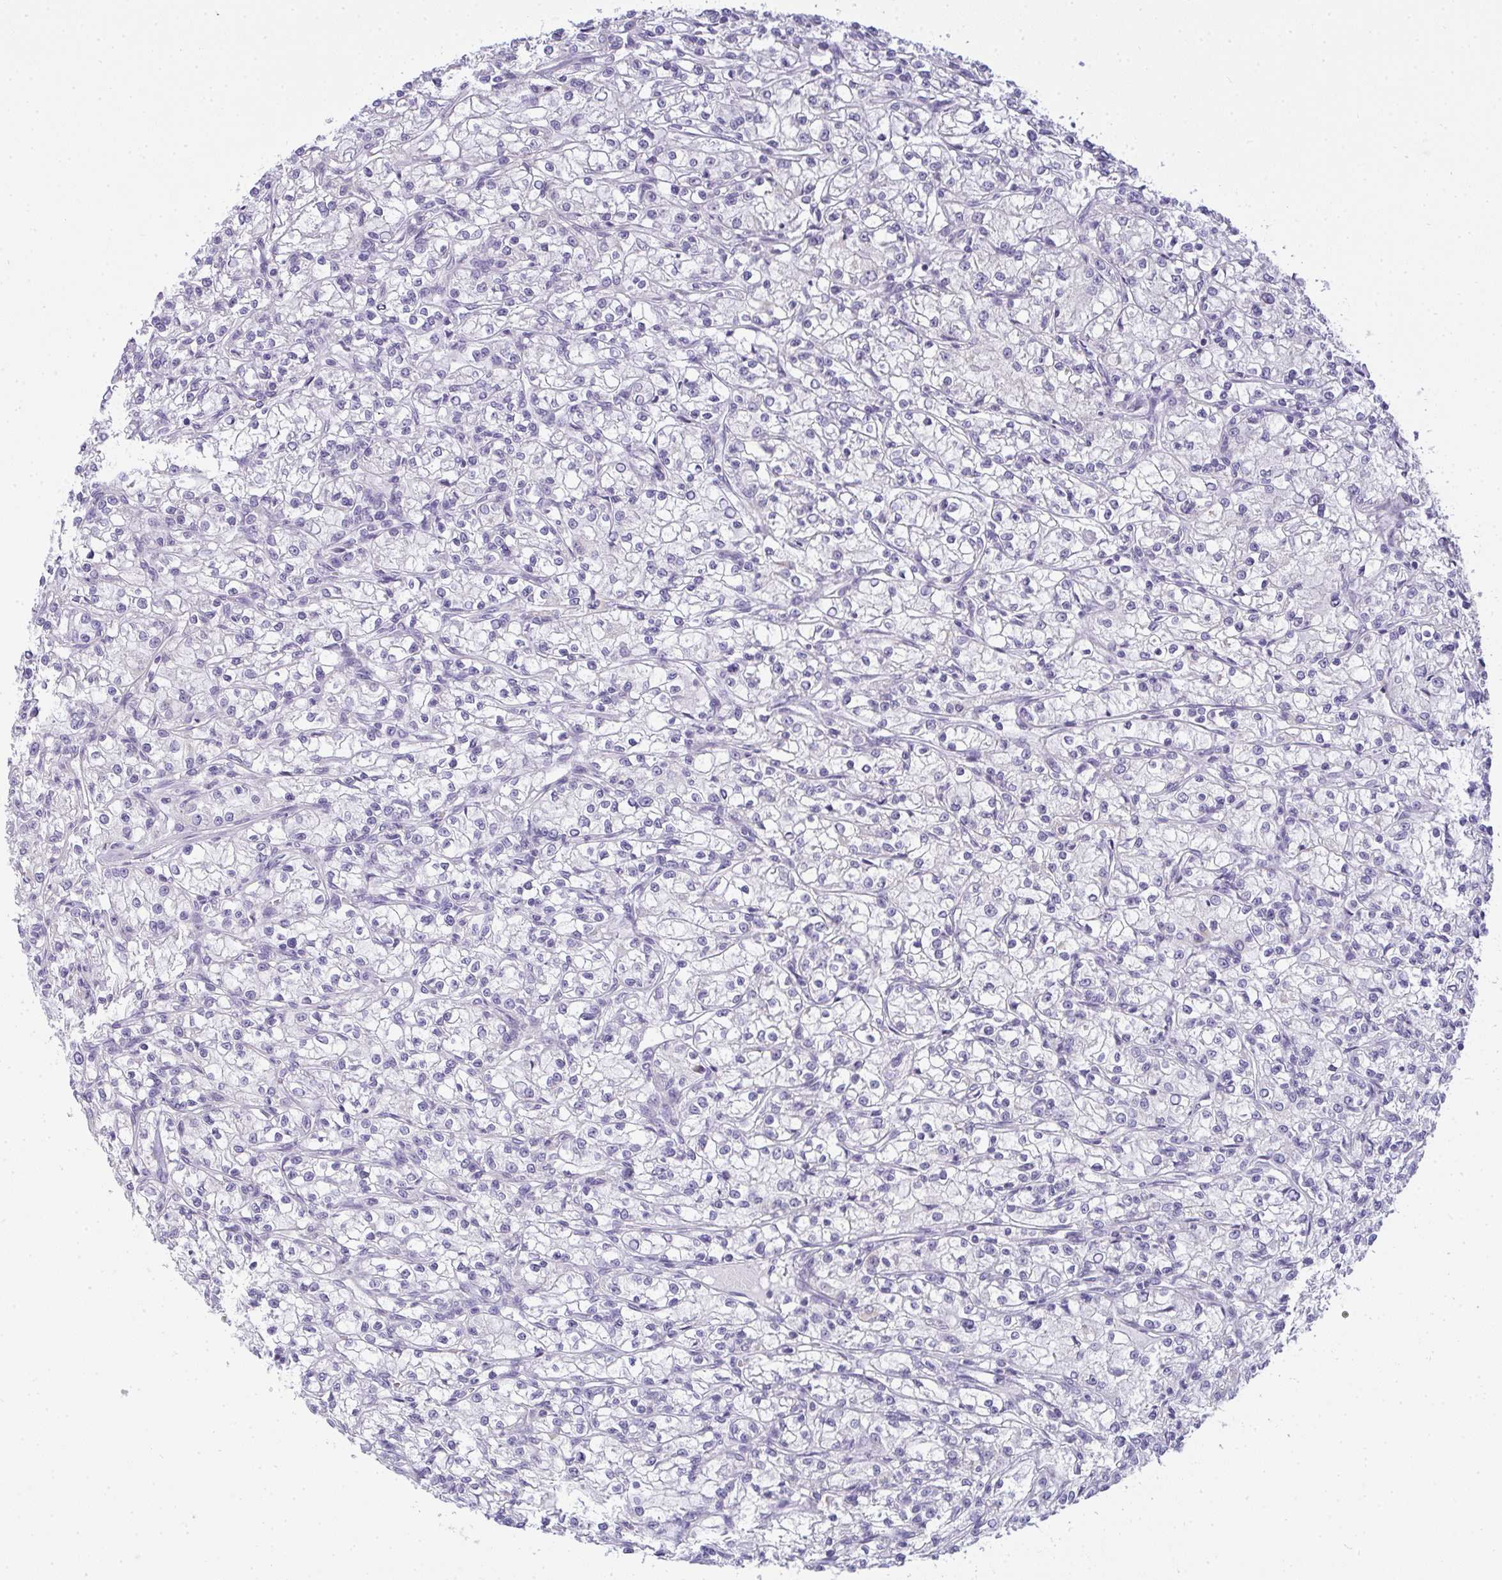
{"staining": {"intensity": "negative", "quantity": "none", "location": "none"}, "tissue": "renal cancer", "cell_type": "Tumor cells", "image_type": "cancer", "snomed": [{"axis": "morphology", "description": "Adenocarcinoma, NOS"}, {"axis": "topography", "description": "Kidney"}], "caption": "DAB (3,3'-diaminobenzidine) immunohistochemical staining of human renal cancer reveals no significant staining in tumor cells. (DAB (3,3'-diaminobenzidine) immunohistochemistry with hematoxylin counter stain).", "gene": "GSDMB", "patient": {"sex": "female", "age": 59}}